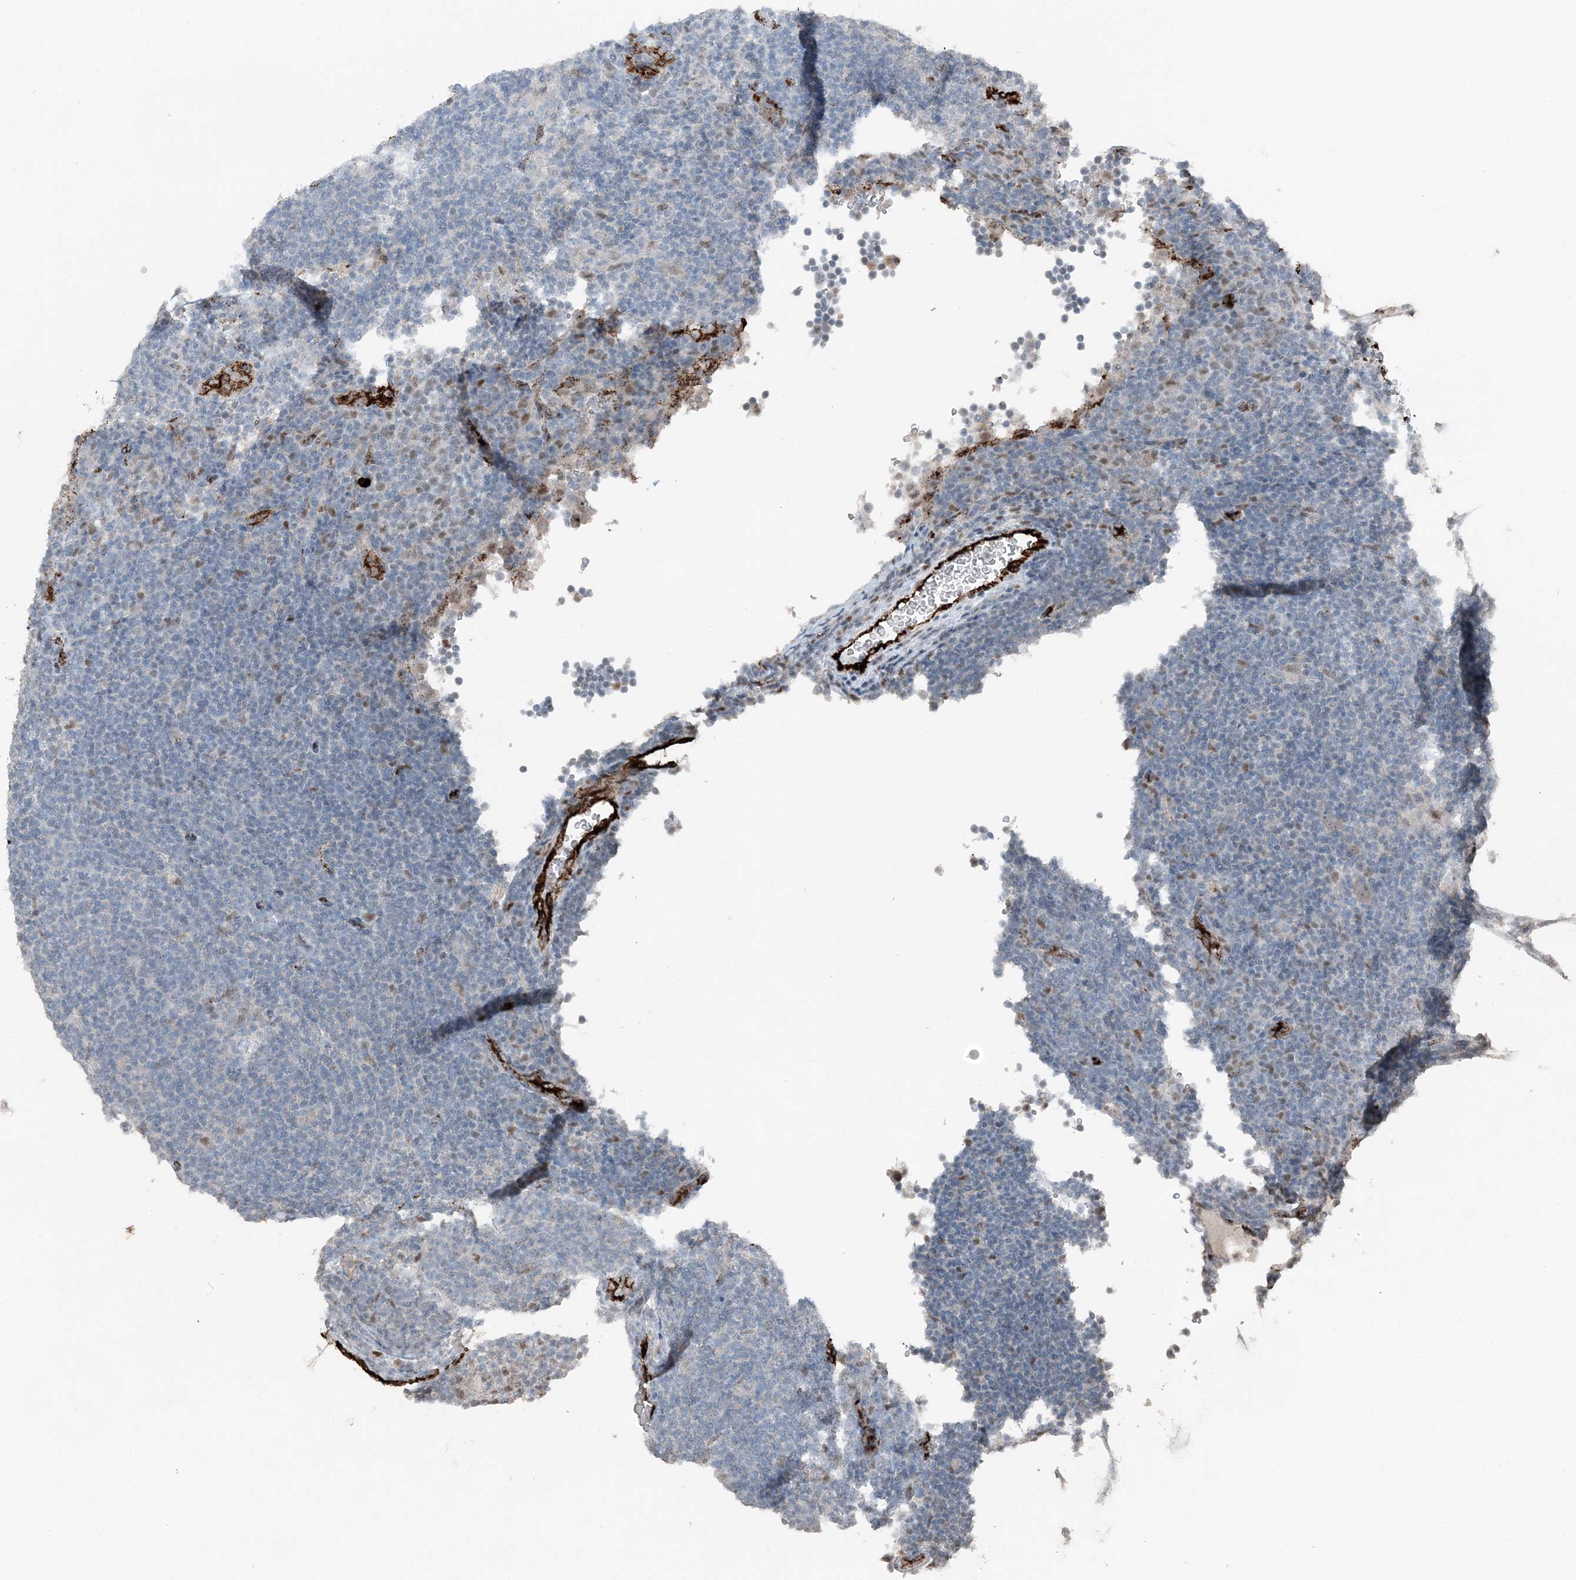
{"staining": {"intensity": "weak", "quantity": "<25%", "location": "cytoplasmic/membranous"}, "tissue": "lymphoma", "cell_type": "Tumor cells", "image_type": "cancer", "snomed": [{"axis": "morphology", "description": "Hodgkin's disease, NOS"}, {"axis": "topography", "description": "Lymph node"}], "caption": "IHC photomicrograph of neoplastic tissue: human Hodgkin's disease stained with DAB (3,3'-diaminobenzidine) displays no significant protein staining in tumor cells.", "gene": "ELOVL7", "patient": {"sex": "female", "age": 57}}